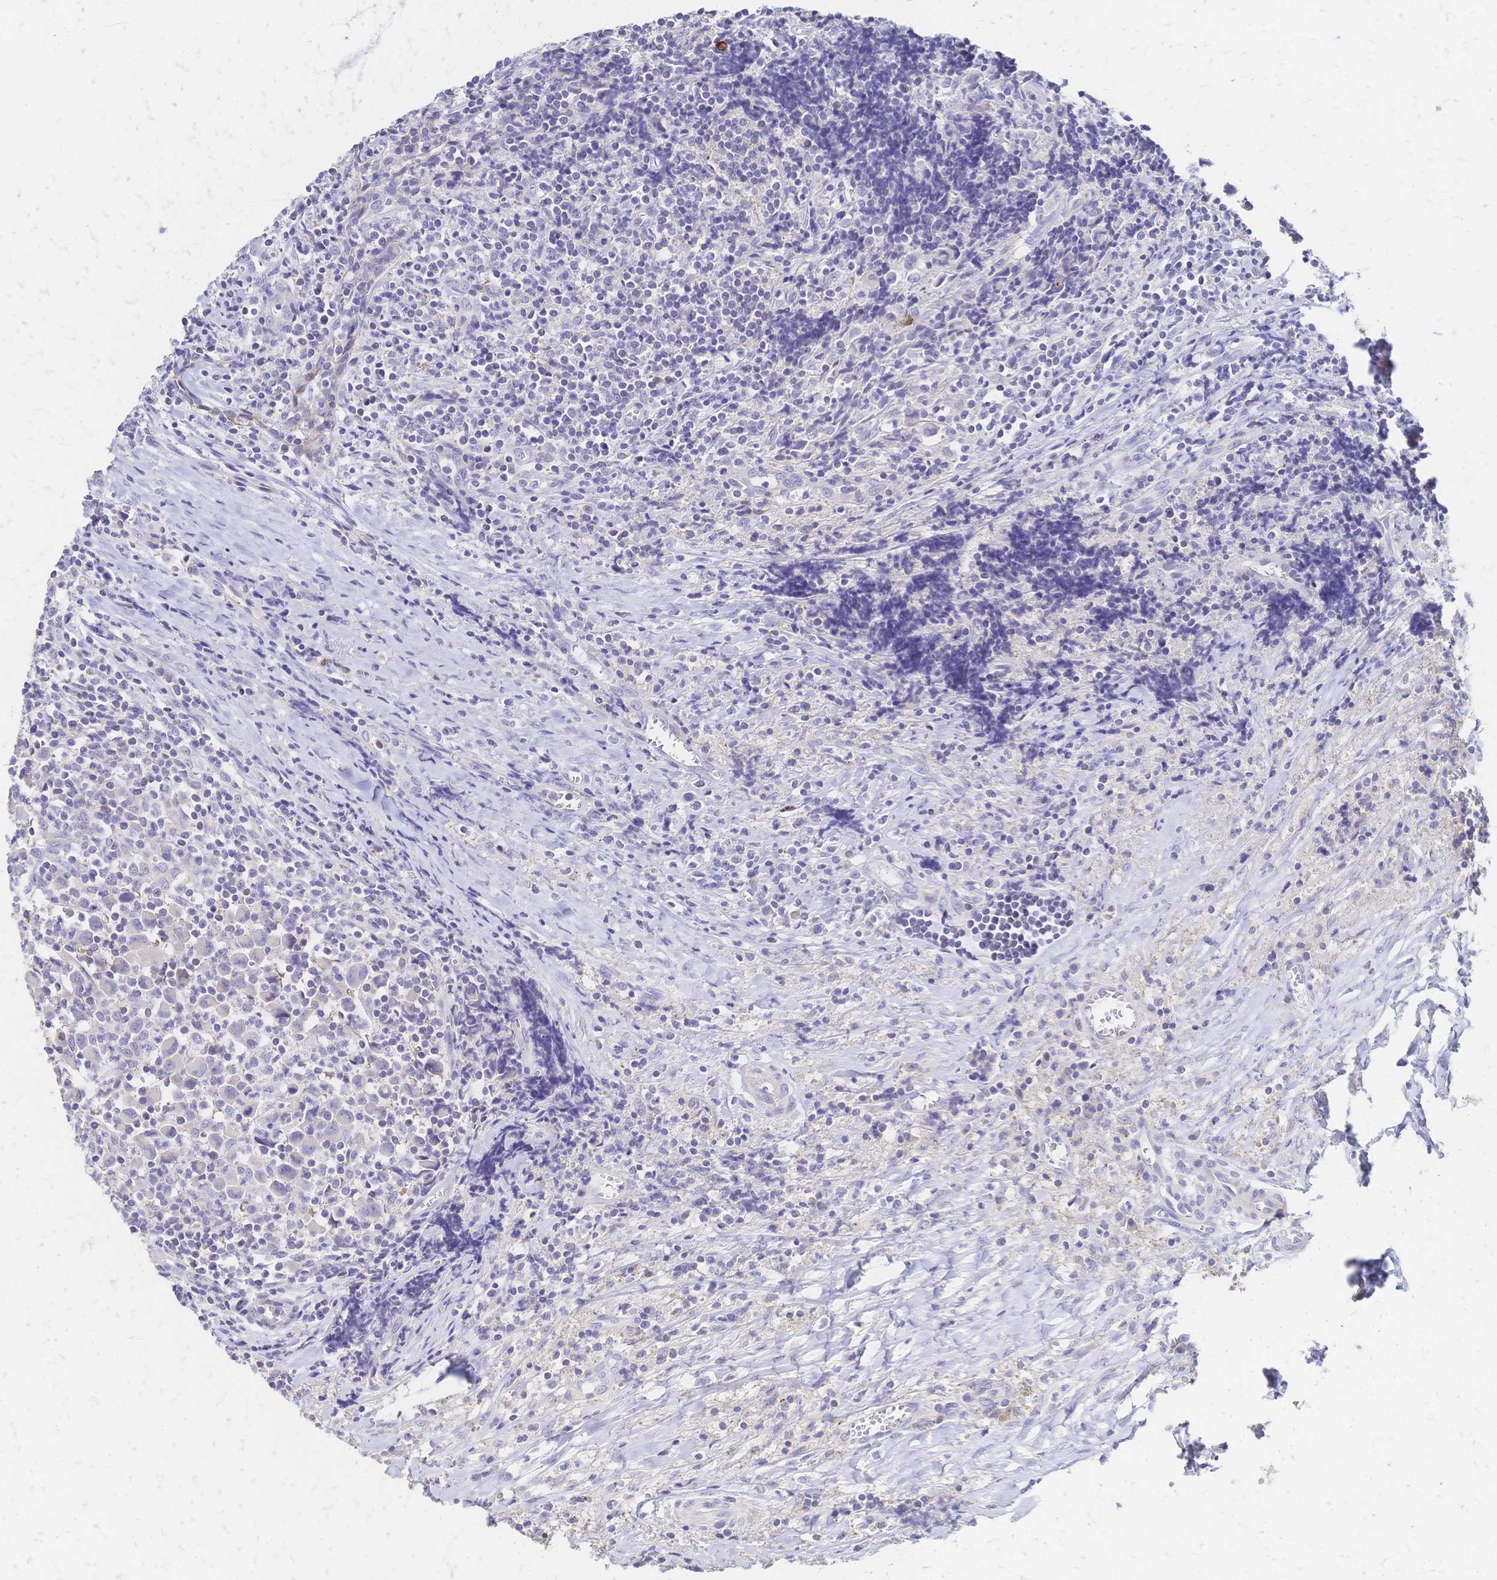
{"staining": {"intensity": "negative", "quantity": "none", "location": "none"}, "tissue": "lymphoma", "cell_type": "Tumor cells", "image_type": "cancer", "snomed": [{"axis": "morphology", "description": "Hodgkin's disease, NOS"}, {"axis": "topography", "description": "Thymus, NOS"}], "caption": "High magnification brightfield microscopy of Hodgkin's disease stained with DAB (brown) and counterstained with hematoxylin (blue): tumor cells show no significant expression.", "gene": "DTNB", "patient": {"sex": "female", "age": 17}}